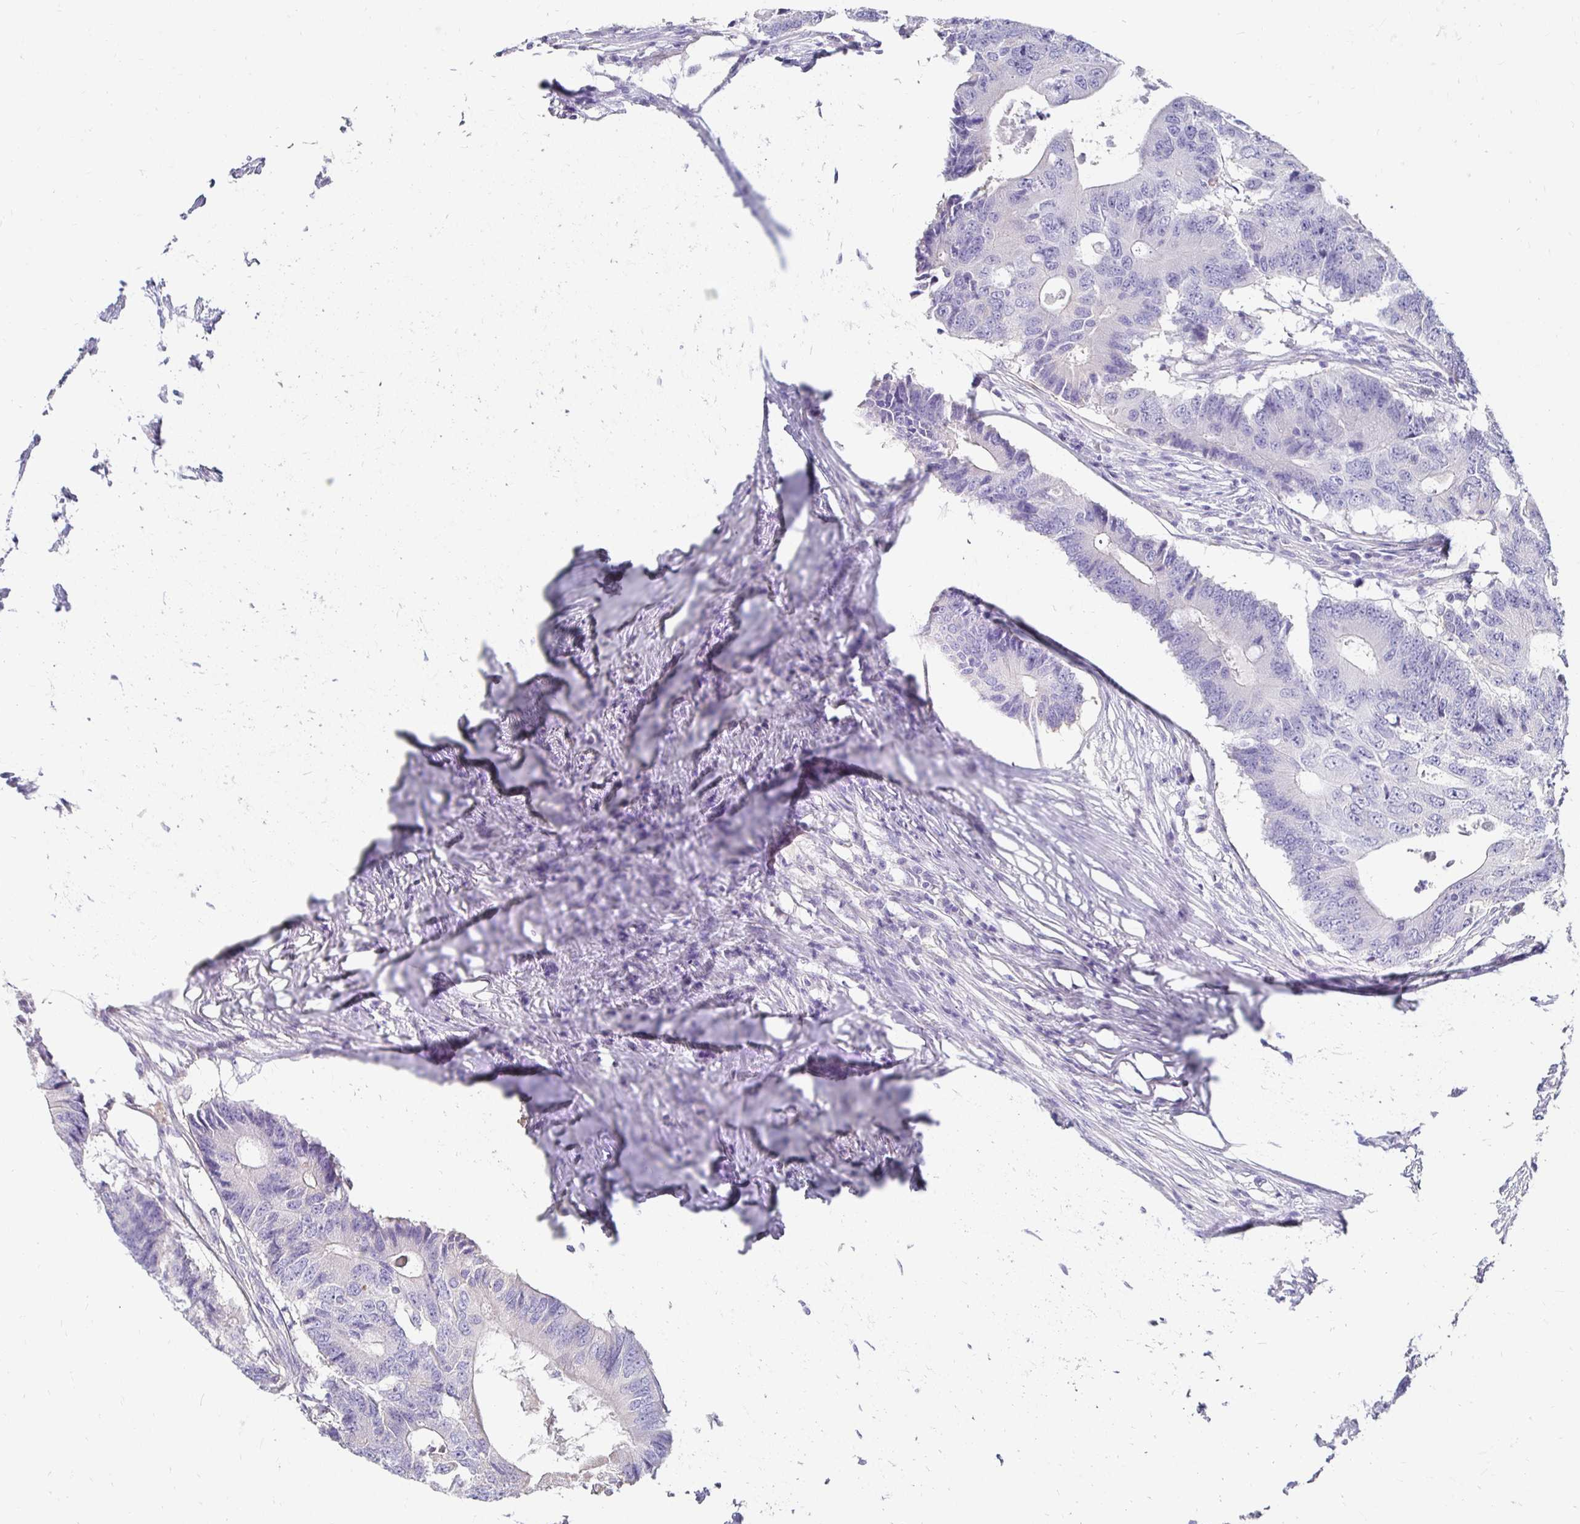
{"staining": {"intensity": "negative", "quantity": "none", "location": "none"}, "tissue": "colorectal cancer", "cell_type": "Tumor cells", "image_type": "cancer", "snomed": [{"axis": "morphology", "description": "Adenocarcinoma, NOS"}, {"axis": "topography", "description": "Colon"}], "caption": "High magnification brightfield microscopy of adenocarcinoma (colorectal) stained with DAB (3,3'-diaminobenzidine) (brown) and counterstained with hematoxylin (blue): tumor cells show no significant positivity.", "gene": "AKAP6", "patient": {"sex": "male", "age": 71}}